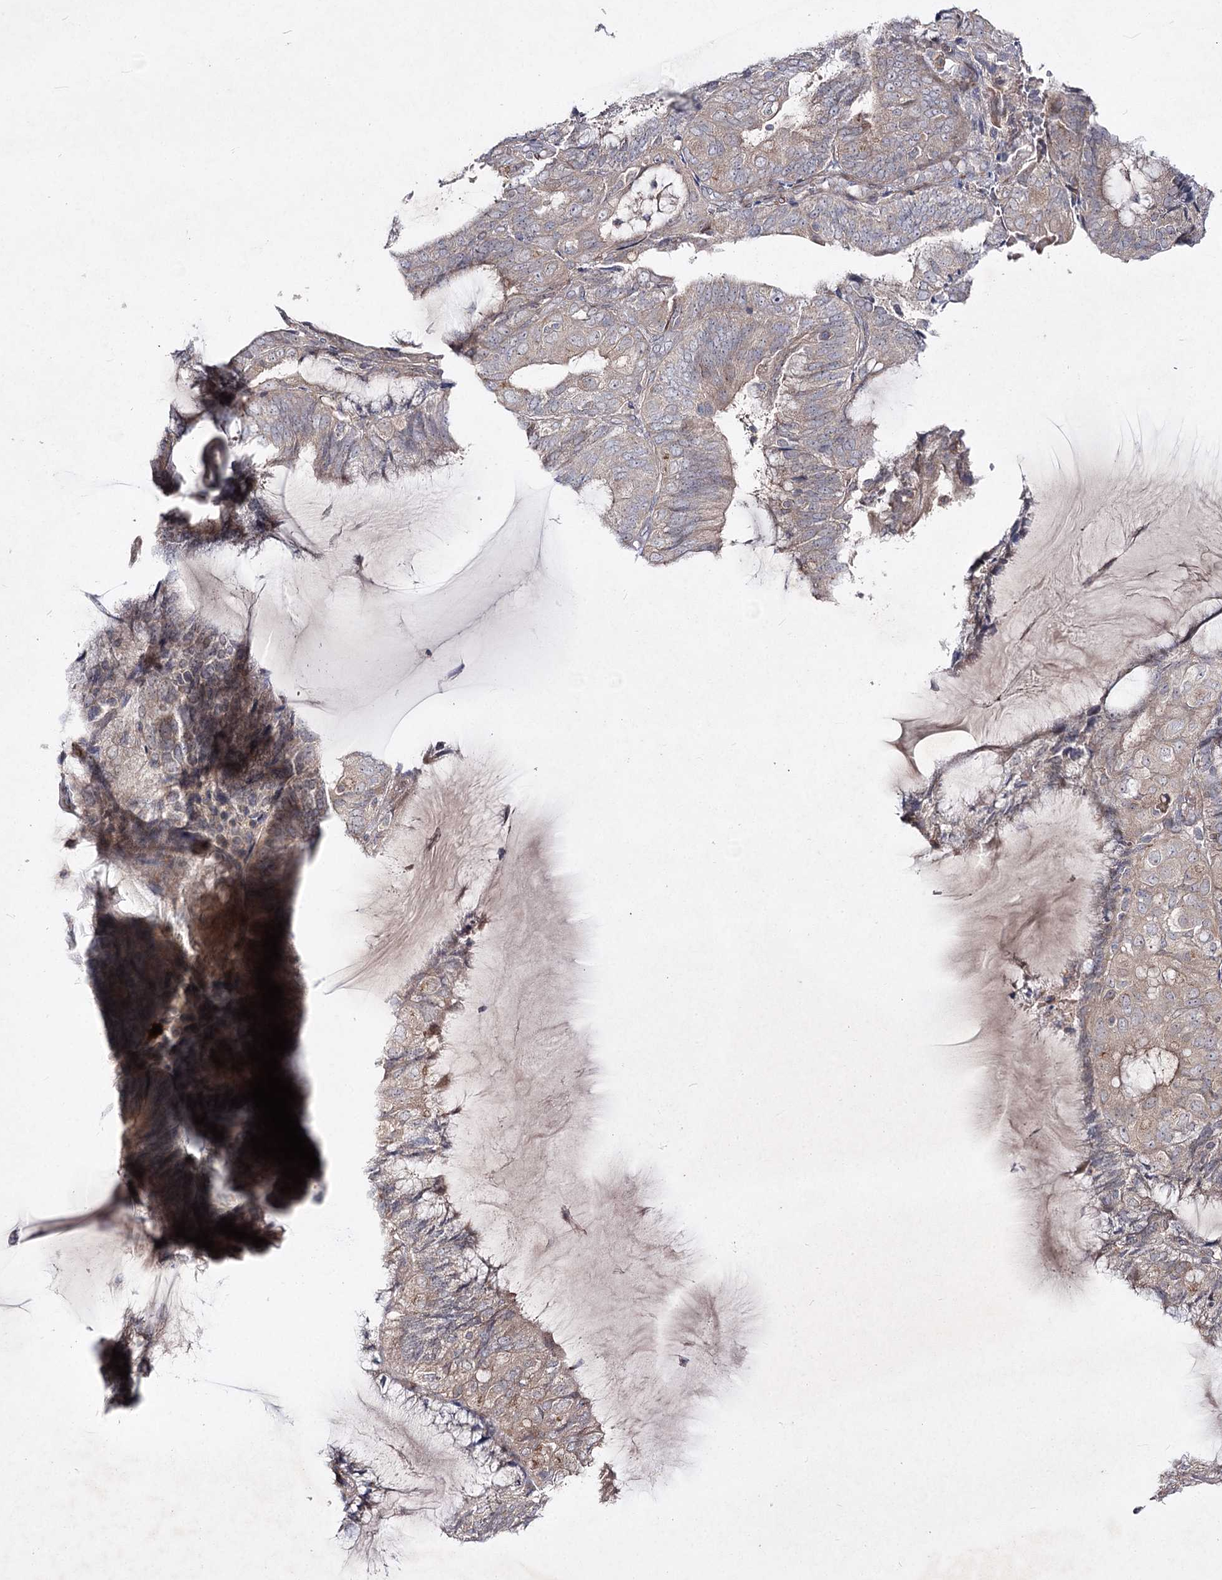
{"staining": {"intensity": "weak", "quantity": "25%-75%", "location": "cytoplasmic/membranous"}, "tissue": "endometrial cancer", "cell_type": "Tumor cells", "image_type": "cancer", "snomed": [{"axis": "morphology", "description": "Adenocarcinoma, NOS"}, {"axis": "topography", "description": "Endometrium"}], "caption": "About 25%-75% of tumor cells in human endometrial cancer (adenocarcinoma) demonstrate weak cytoplasmic/membranous protein expression as visualized by brown immunohistochemical staining.", "gene": "CIB2", "patient": {"sex": "female", "age": 81}}